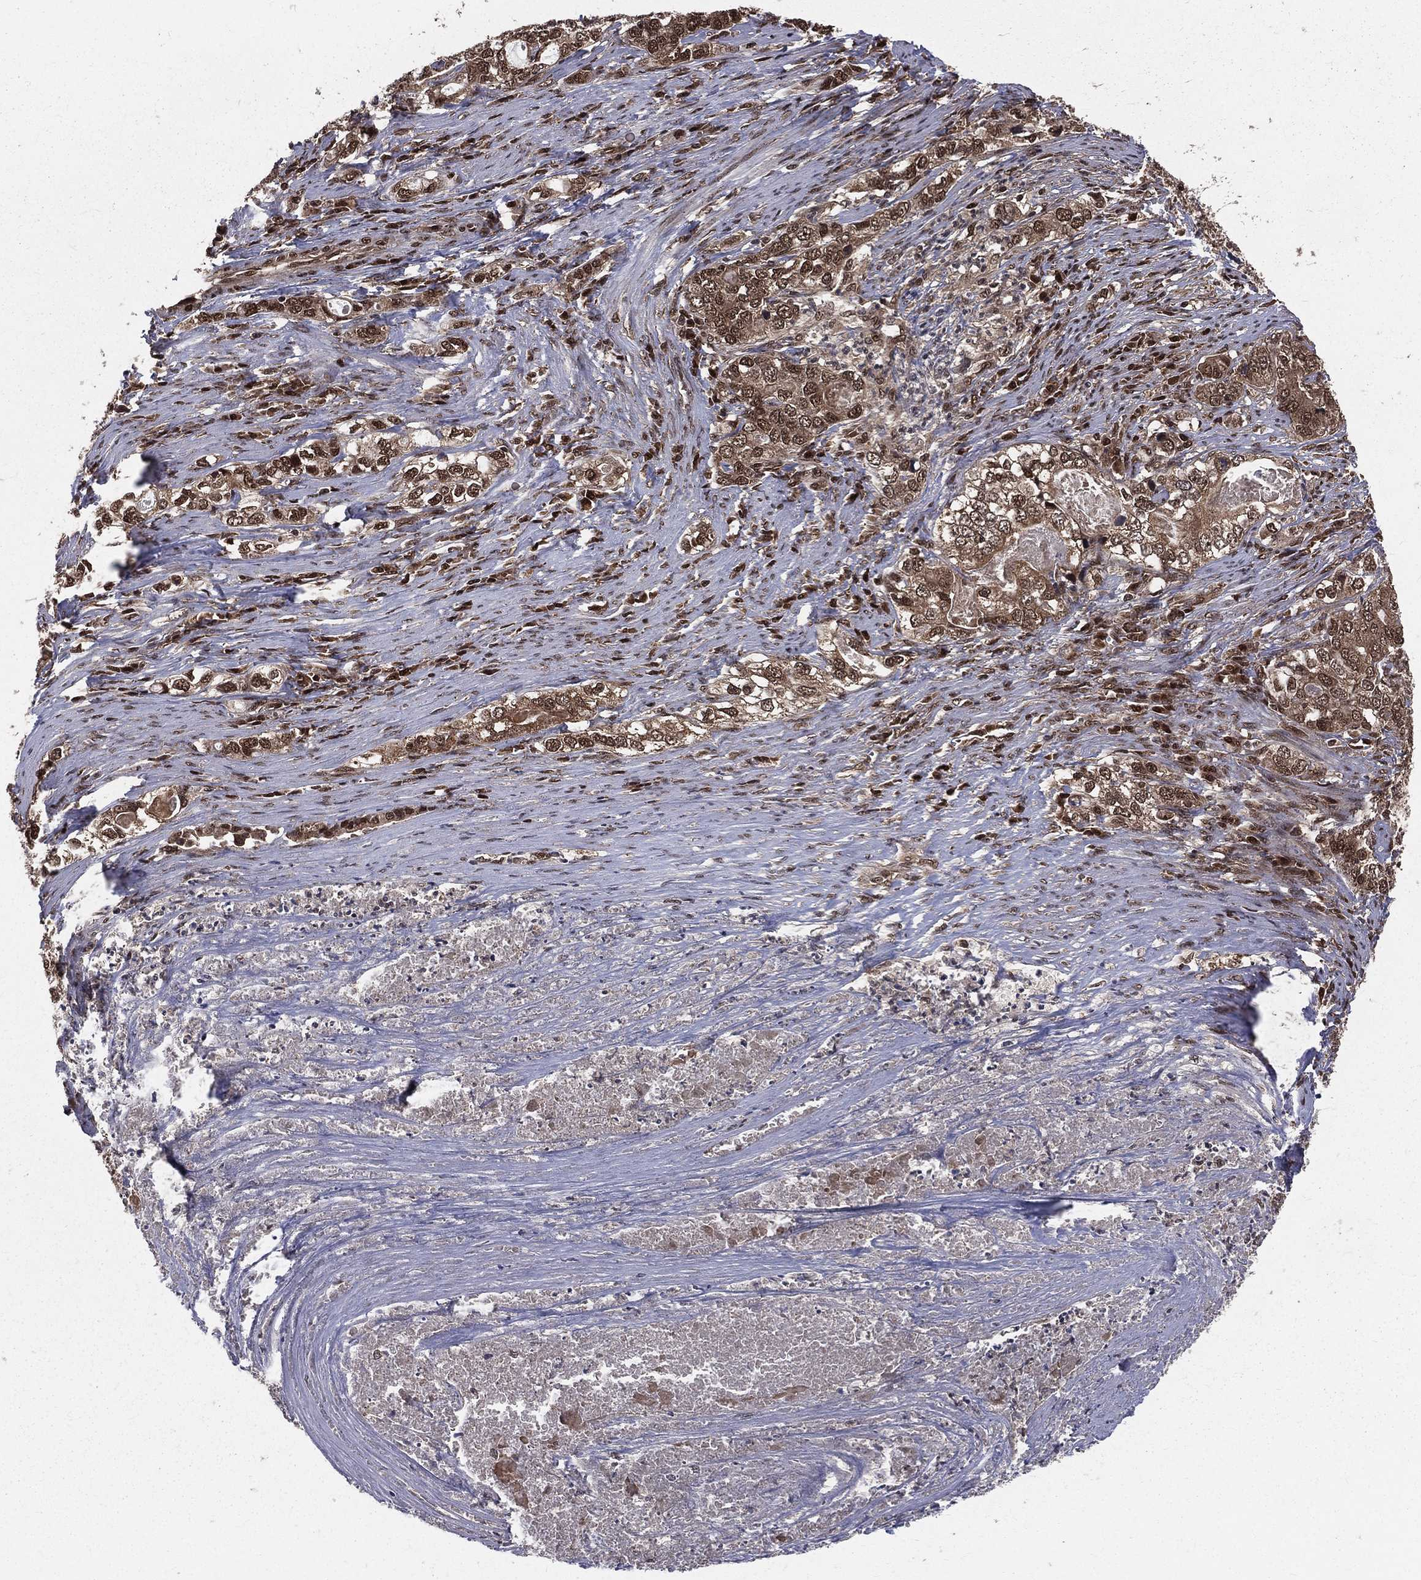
{"staining": {"intensity": "strong", "quantity": ">75%", "location": "nuclear"}, "tissue": "stomach cancer", "cell_type": "Tumor cells", "image_type": "cancer", "snomed": [{"axis": "morphology", "description": "Adenocarcinoma, NOS"}, {"axis": "topography", "description": "Stomach, lower"}], "caption": "An image of human adenocarcinoma (stomach) stained for a protein exhibits strong nuclear brown staining in tumor cells.", "gene": "COPS4", "patient": {"sex": "female", "age": 72}}